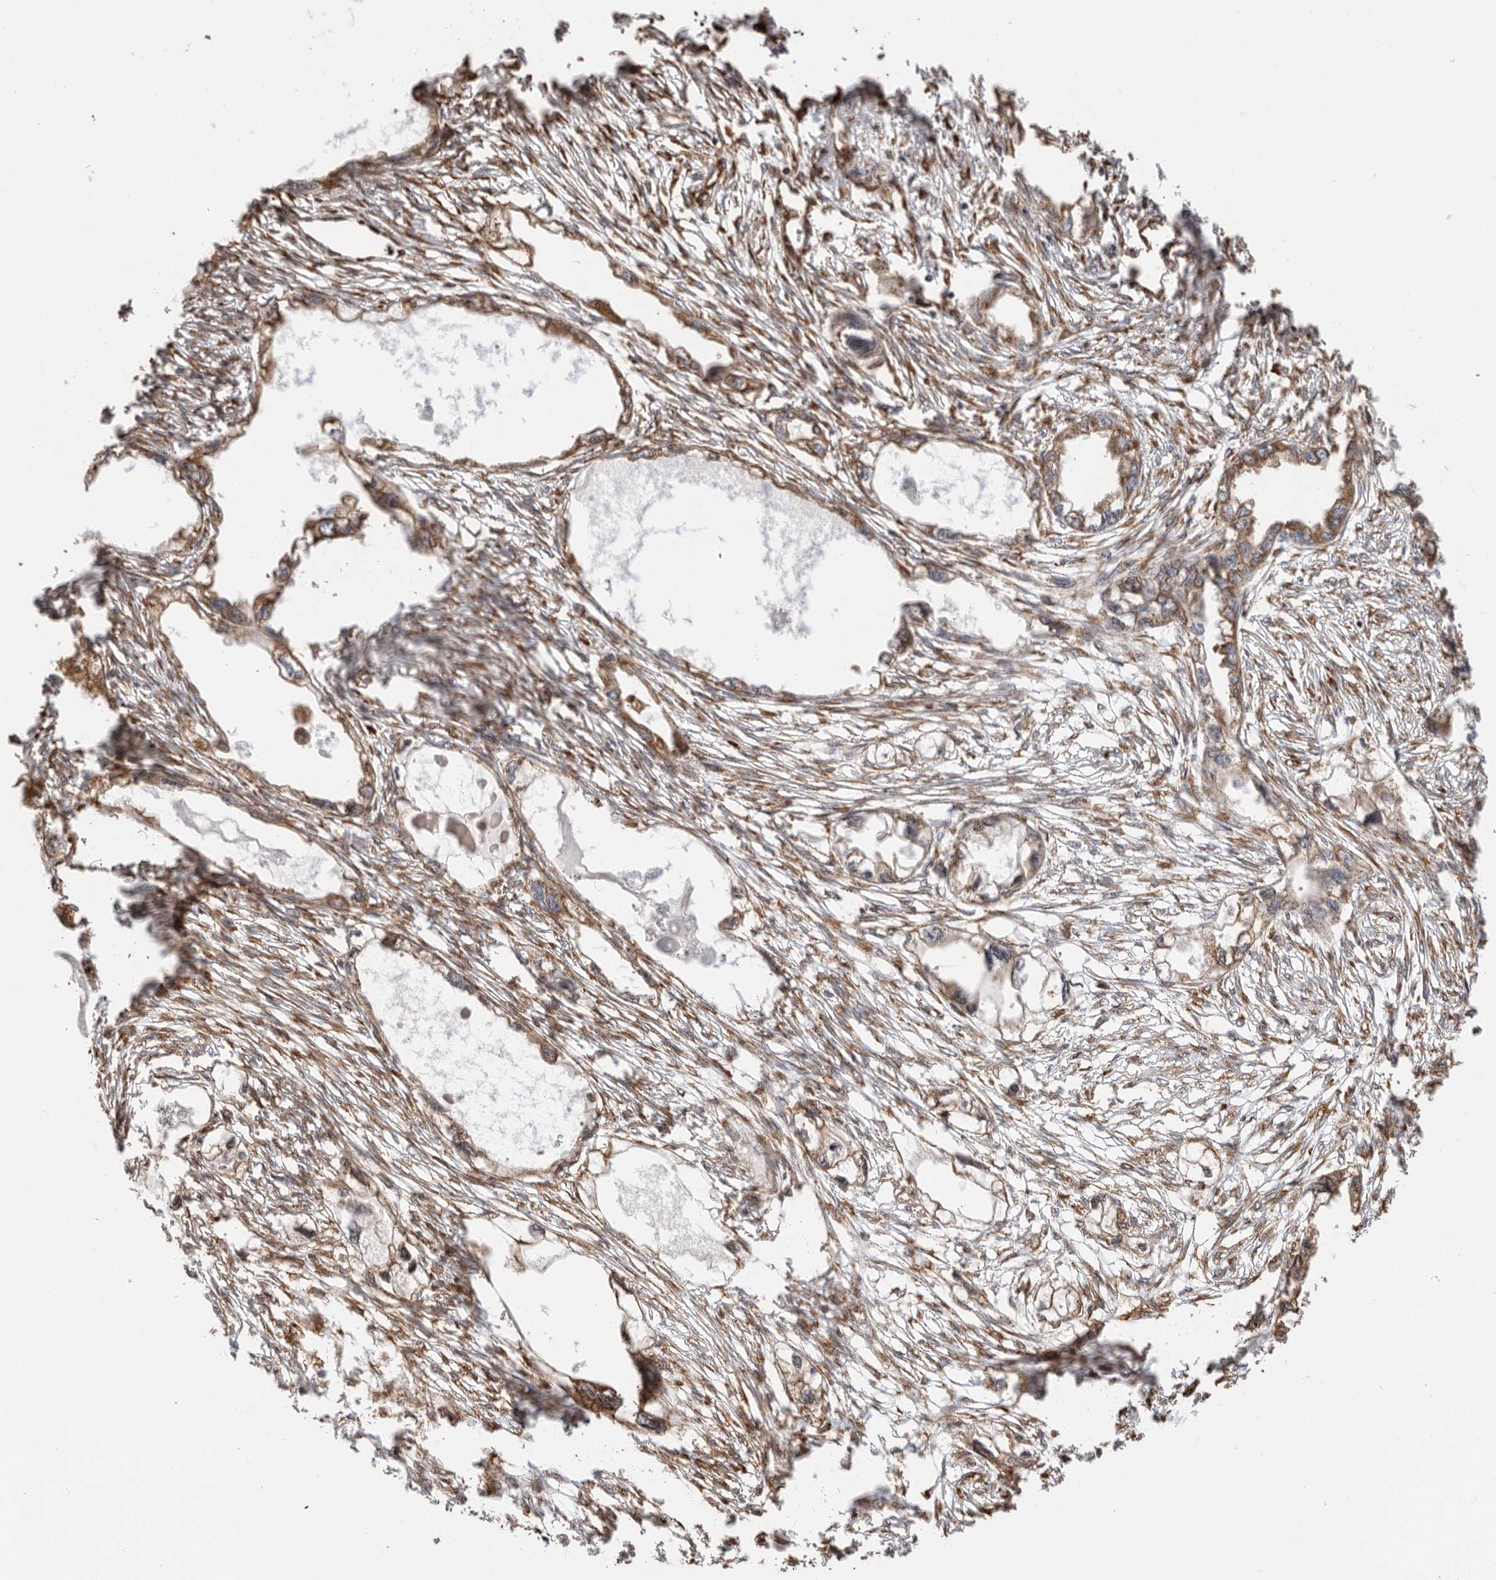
{"staining": {"intensity": "moderate", "quantity": ">75%", "location": "cytoplasmic/membranous"}, "tissue": "endometrial cancer", "cell_type": "Tumor cells", "image_type": "cancer", "snomed": [{"axis": "morphology", "description": "Adenocarcinoma, NOS"}, {"axis": "morphology", "description": "Adenocarcinoma, metastatic, NOS"}, {"axis": "topography", "description": "Adipose tissue"}, {"axis": "topography", "description": "Endometrium"}], "caption": "Protein staining of endometrial cancer (adenocarcinoma) tissue reveals moderate cytoplasmic/membranous staining in approximately >75% of tumor cells.", "gene": "FZD3", "patient": {"sex": "female", "age": 67}}